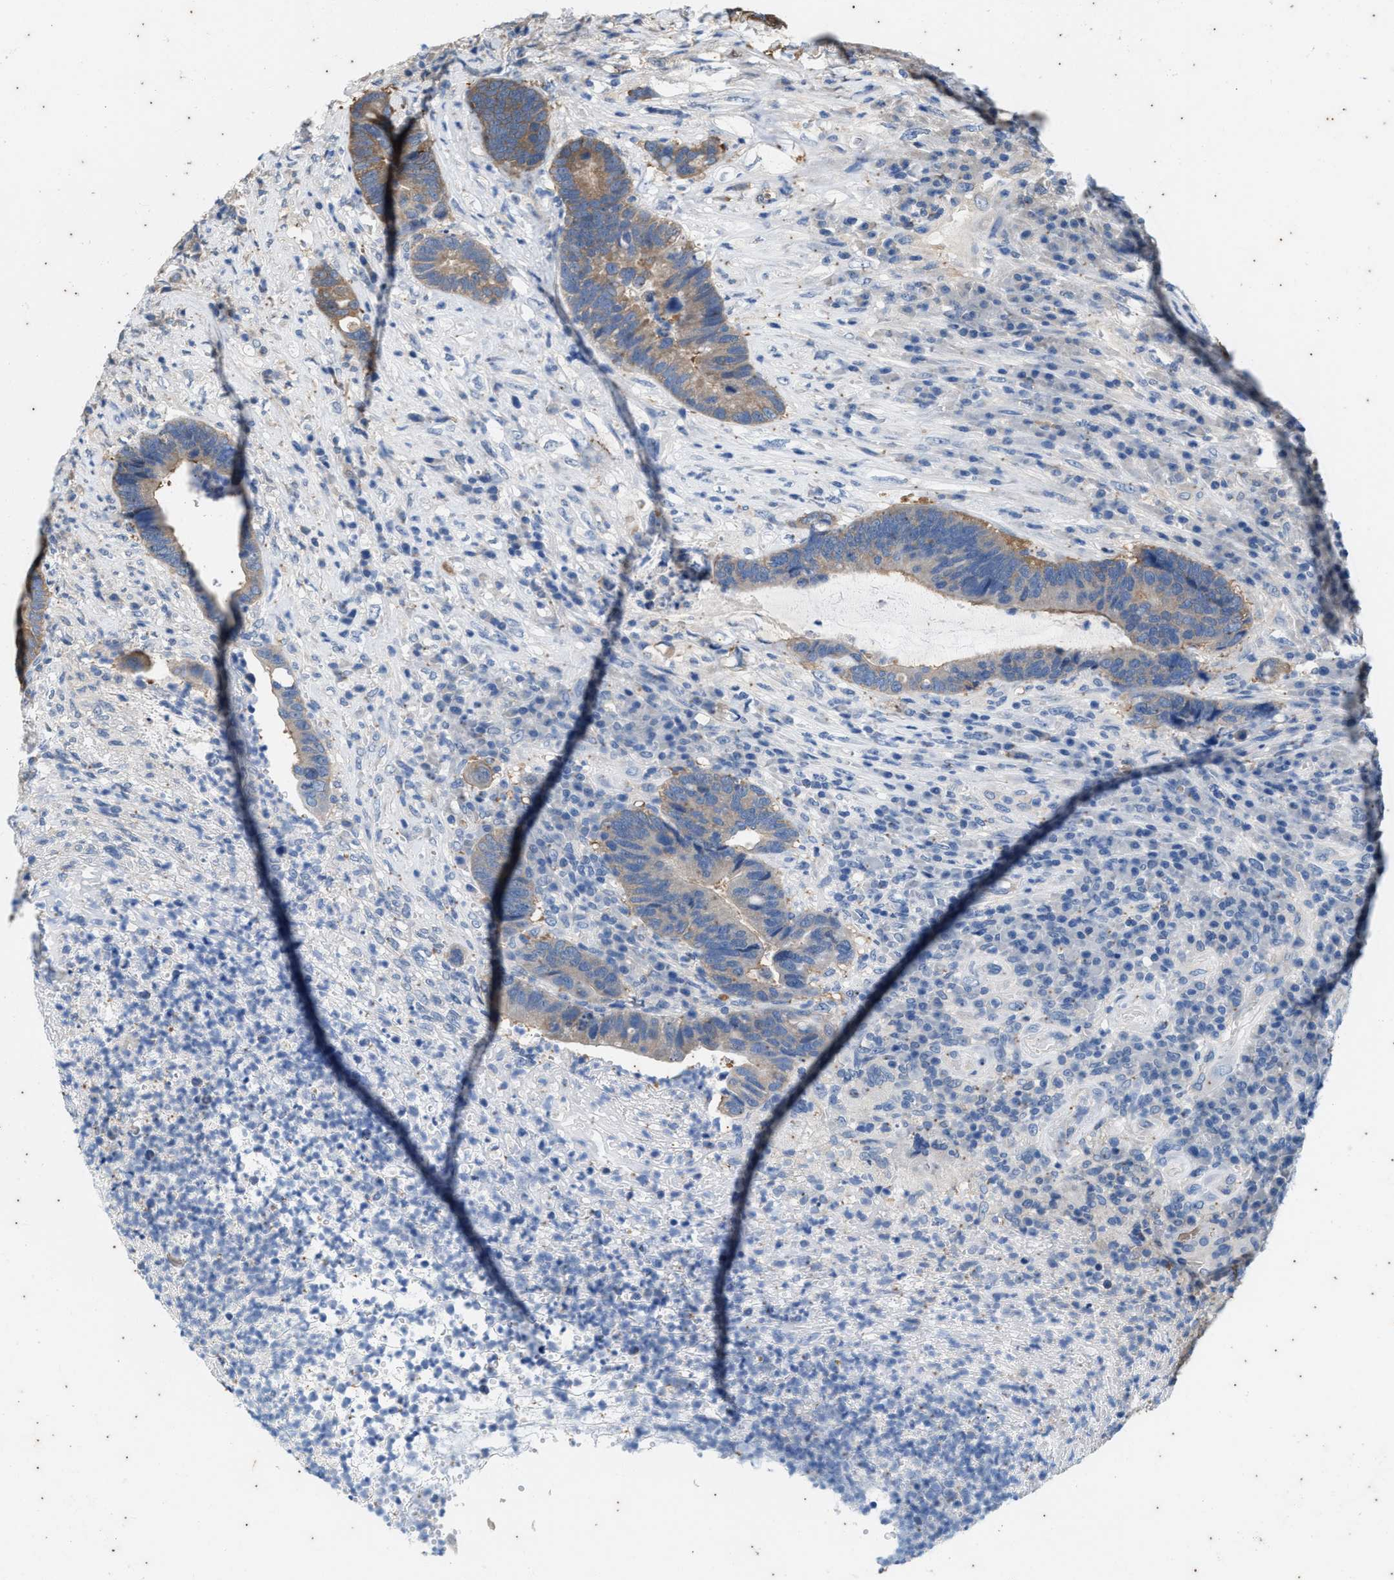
{"staining": {"intensity": "weak", "quantity": ">75%", "location": "cytoplasmic/membranous"}, "tissue": "colorectal cancer", "cell_type": "Tumor cells", "image_type": "cancer", "snomed": [{"axis": "morphology", "description": "Adenocarcinoma, NOS"}, {"axis": "topography", "description": "Rectum"}], "caption": "Human adenocarcinoma (colorectal) stained with a brown dye shows weak cytoplasmic/membranous positive staining in approximately >75% of tumor cells.", "gene": "COX19", "patient": {"sex": "female", "age": 89}}